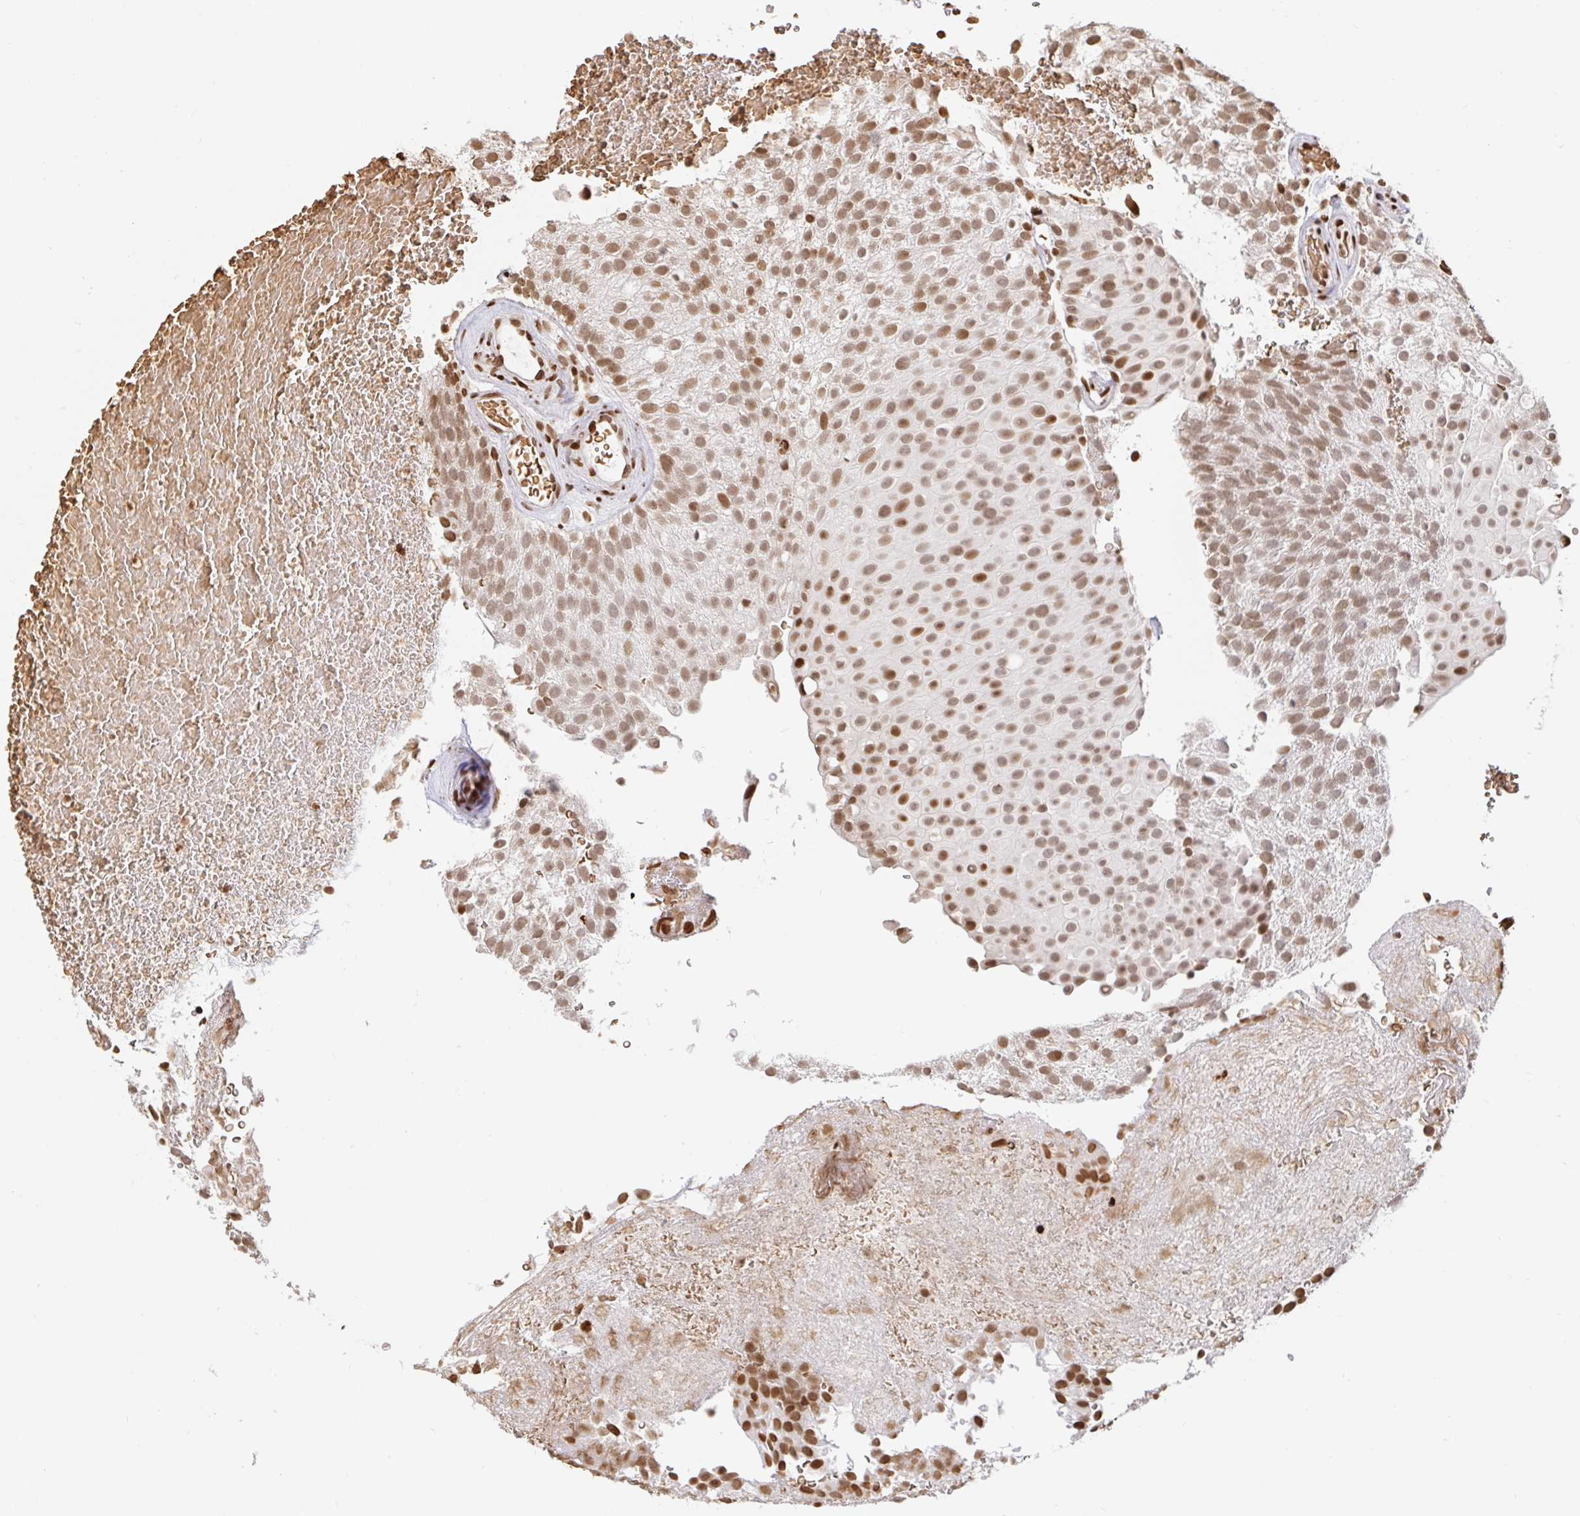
{"staining": {"intensity": "moderate", "quantity": ">75%", "location": "nuclear"}, "tissue": "urothelial cancer", "cell_type": "Tumor cells", "image_type": "cancer", "snomed": [{"axis": "morphology", "description": "Urothelial carcinoma, Low grade"}, {"axis": "topography", "description": "Urinary bladder"}], "caption": "Human urothelial cancer stained for a protein (brown) displays moderate nuclear positive expression in about >75% of tumor cells.", "gene": "H2BC5", "patient": {"sex": "male", "age": 78}}